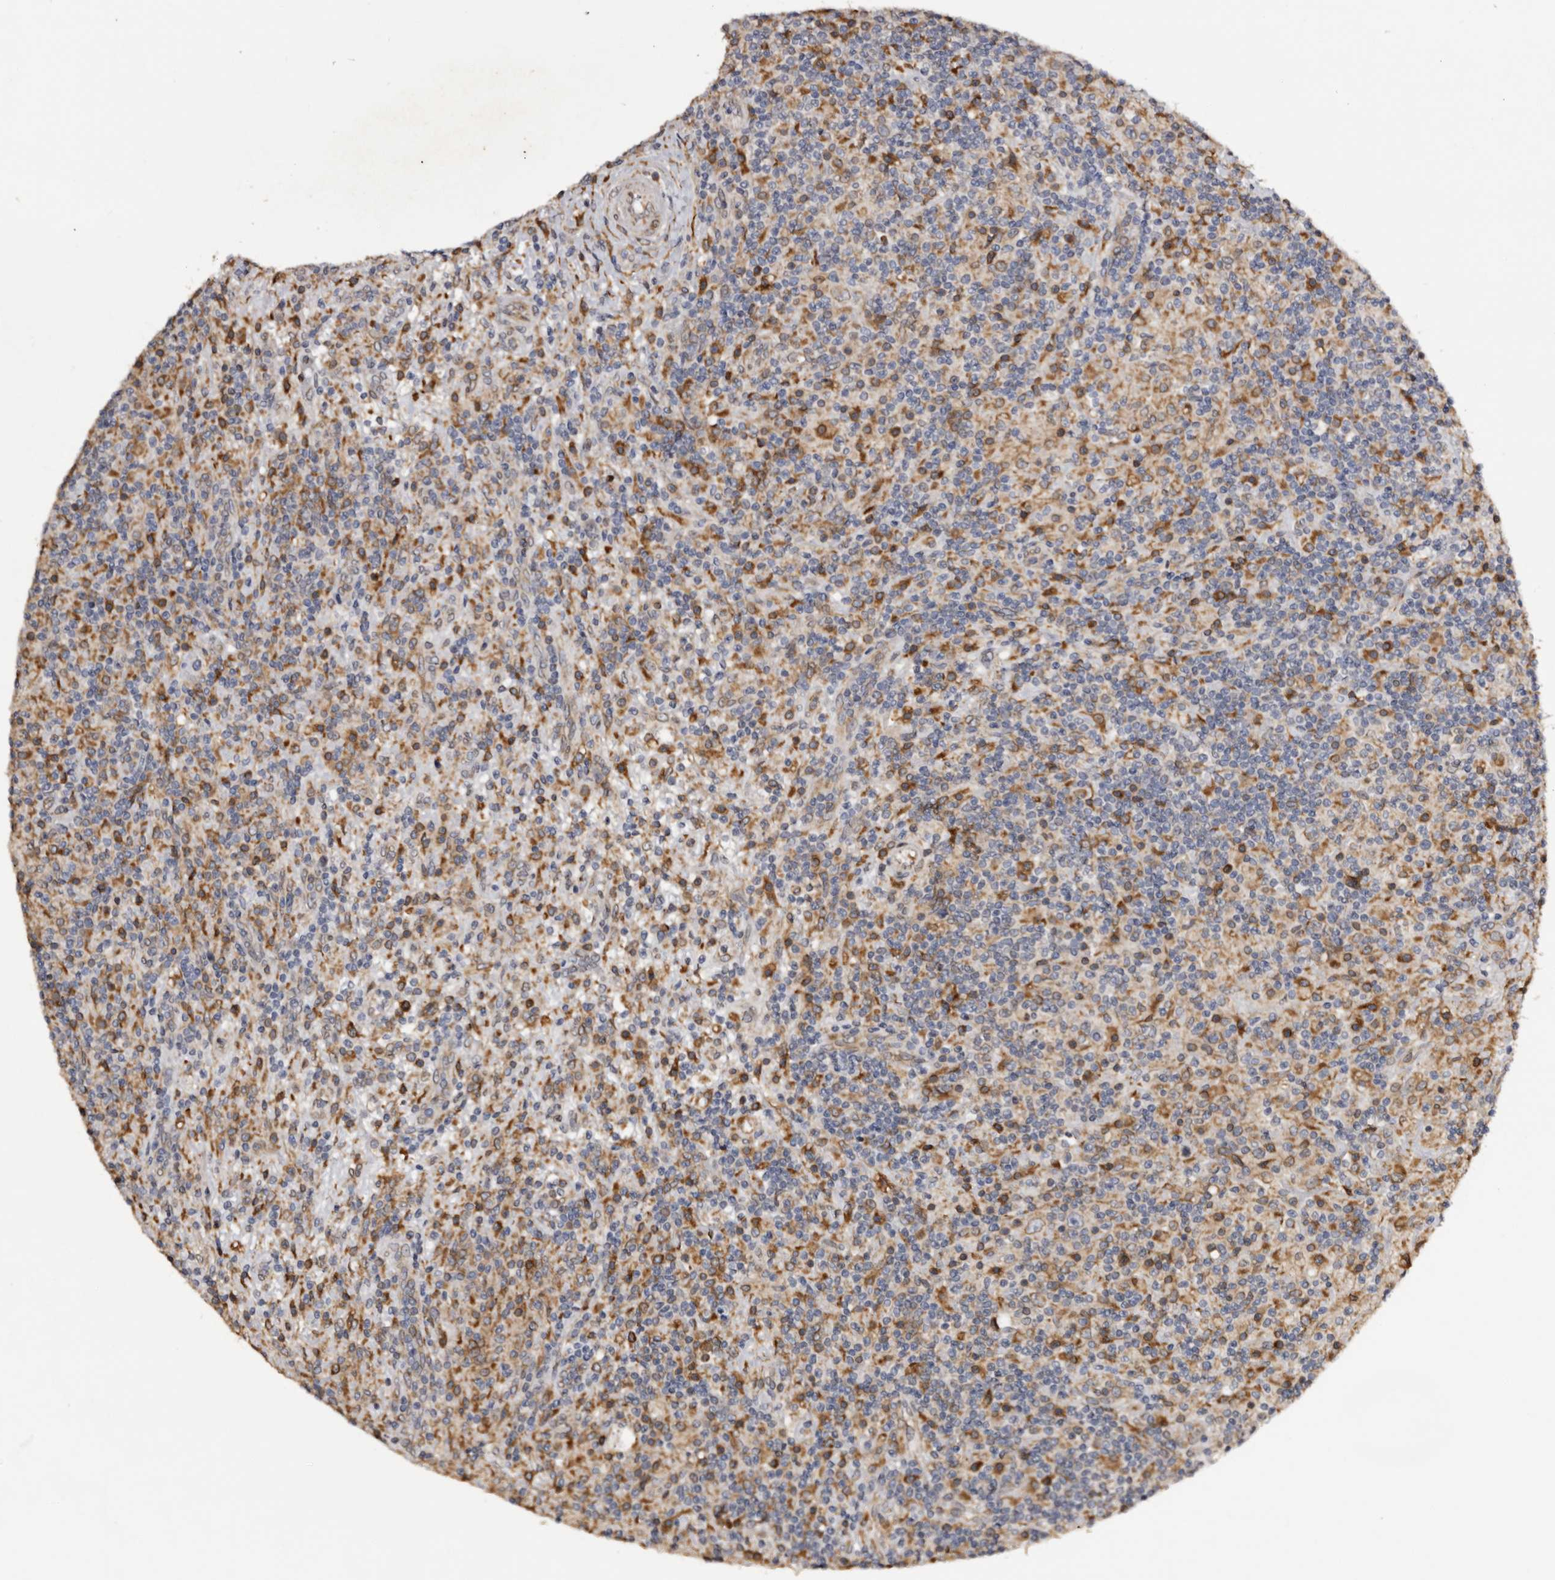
{"staining": {"intensity": "weak", "quantity": "<25%", "location": "cytoplasmic/membranous"}, "tissue": "lymphoma", "cell_type": "Tumor cells", "image_type": "cancer", "snomed": [{"axis": "morphology", "description": "Hodgkin's disease, NOS"}, {"axis": "topography", "description": "Lymph node"}], "caption": "High magnification brightfield microscopy of Hodgkin's disease stained with DAB (brown) and counterstained with hematoxylin (blue): tumor cells show no significant staining.", "gene": "INKA2", "patient": {"sex": "male", "age": 70}}